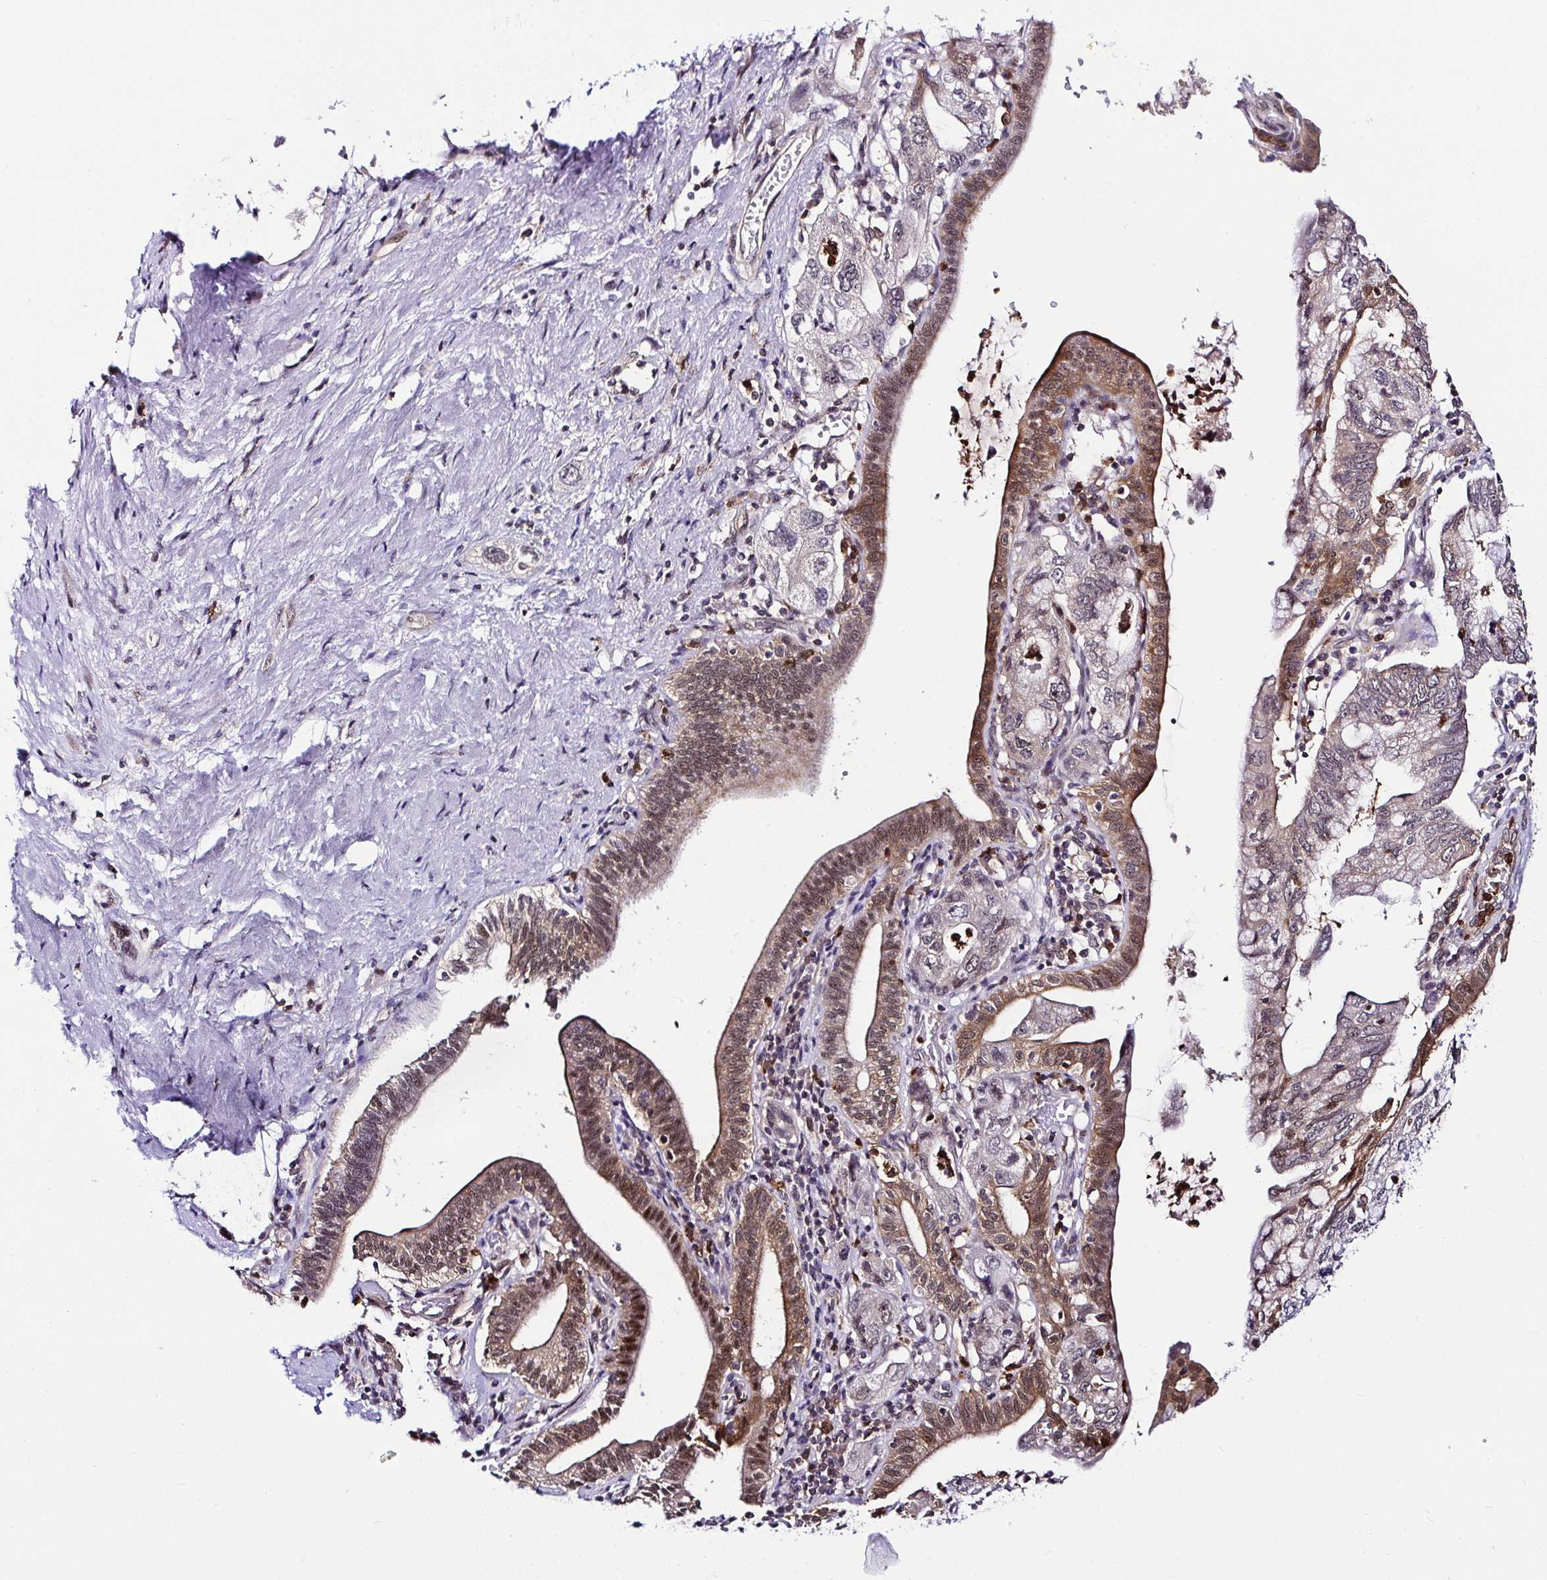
{"staining": {"intensity": "moderate", "quantity": "25%-75%", "location": "cytoplasmic/membranous,nuclear"}, "tissue": "pancreatic cancer", "cell_type": "Tumor cells", "image_type": "cancer", "snomed": [{"axis": "morphology", "description": "Adenocarcinoma, NOS"}, {"axis": "topography", "description": "Pancreas"}], "caption": "Pancreatic cancer (adenocarcinoma) stained with a protein marker displays moderate staining in tumor cells.", "gene": "PIN4", "patient": {"sex": "female", "age": 73}}